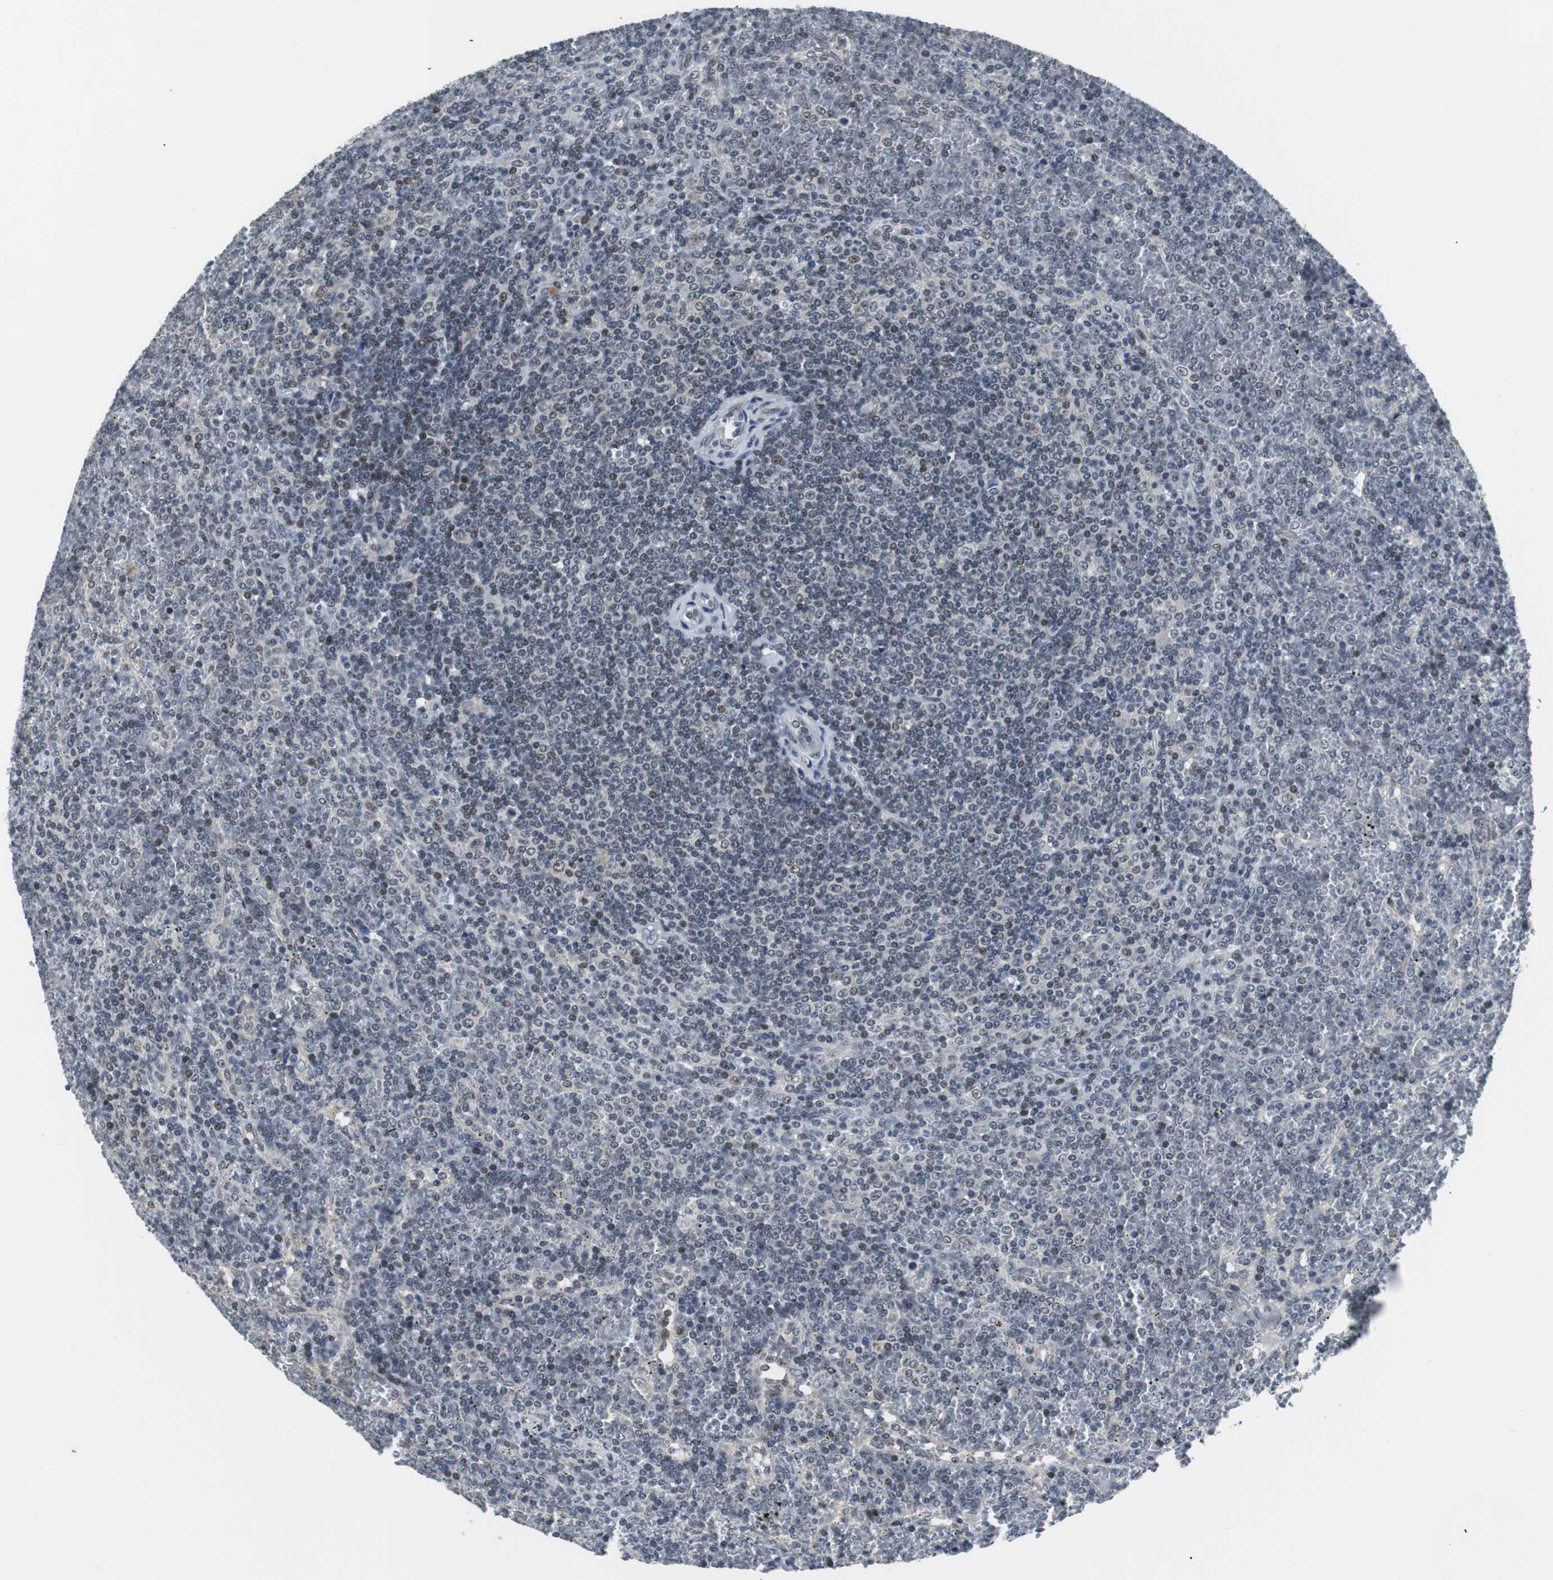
{"staining": {"intensity": "weak", "quantity": "<25%", "location": "nuclear"}, "tissue": "lymphoma", "cell_type": "Tumor cells", "image_type": "cancer", "snomed": [{"axis": "morphology", "description": "Malignant lymphoma, non-Hodgkin's type, Low grade"}, {"axis": "topography", "description": "Spleen"}], "caption": "This is an immunohistochemistry photomicrograph of lymphoma. There is no expression in tumor cells.", "gene": "TP63", "patient": {"sex": "female", "age": 19}}